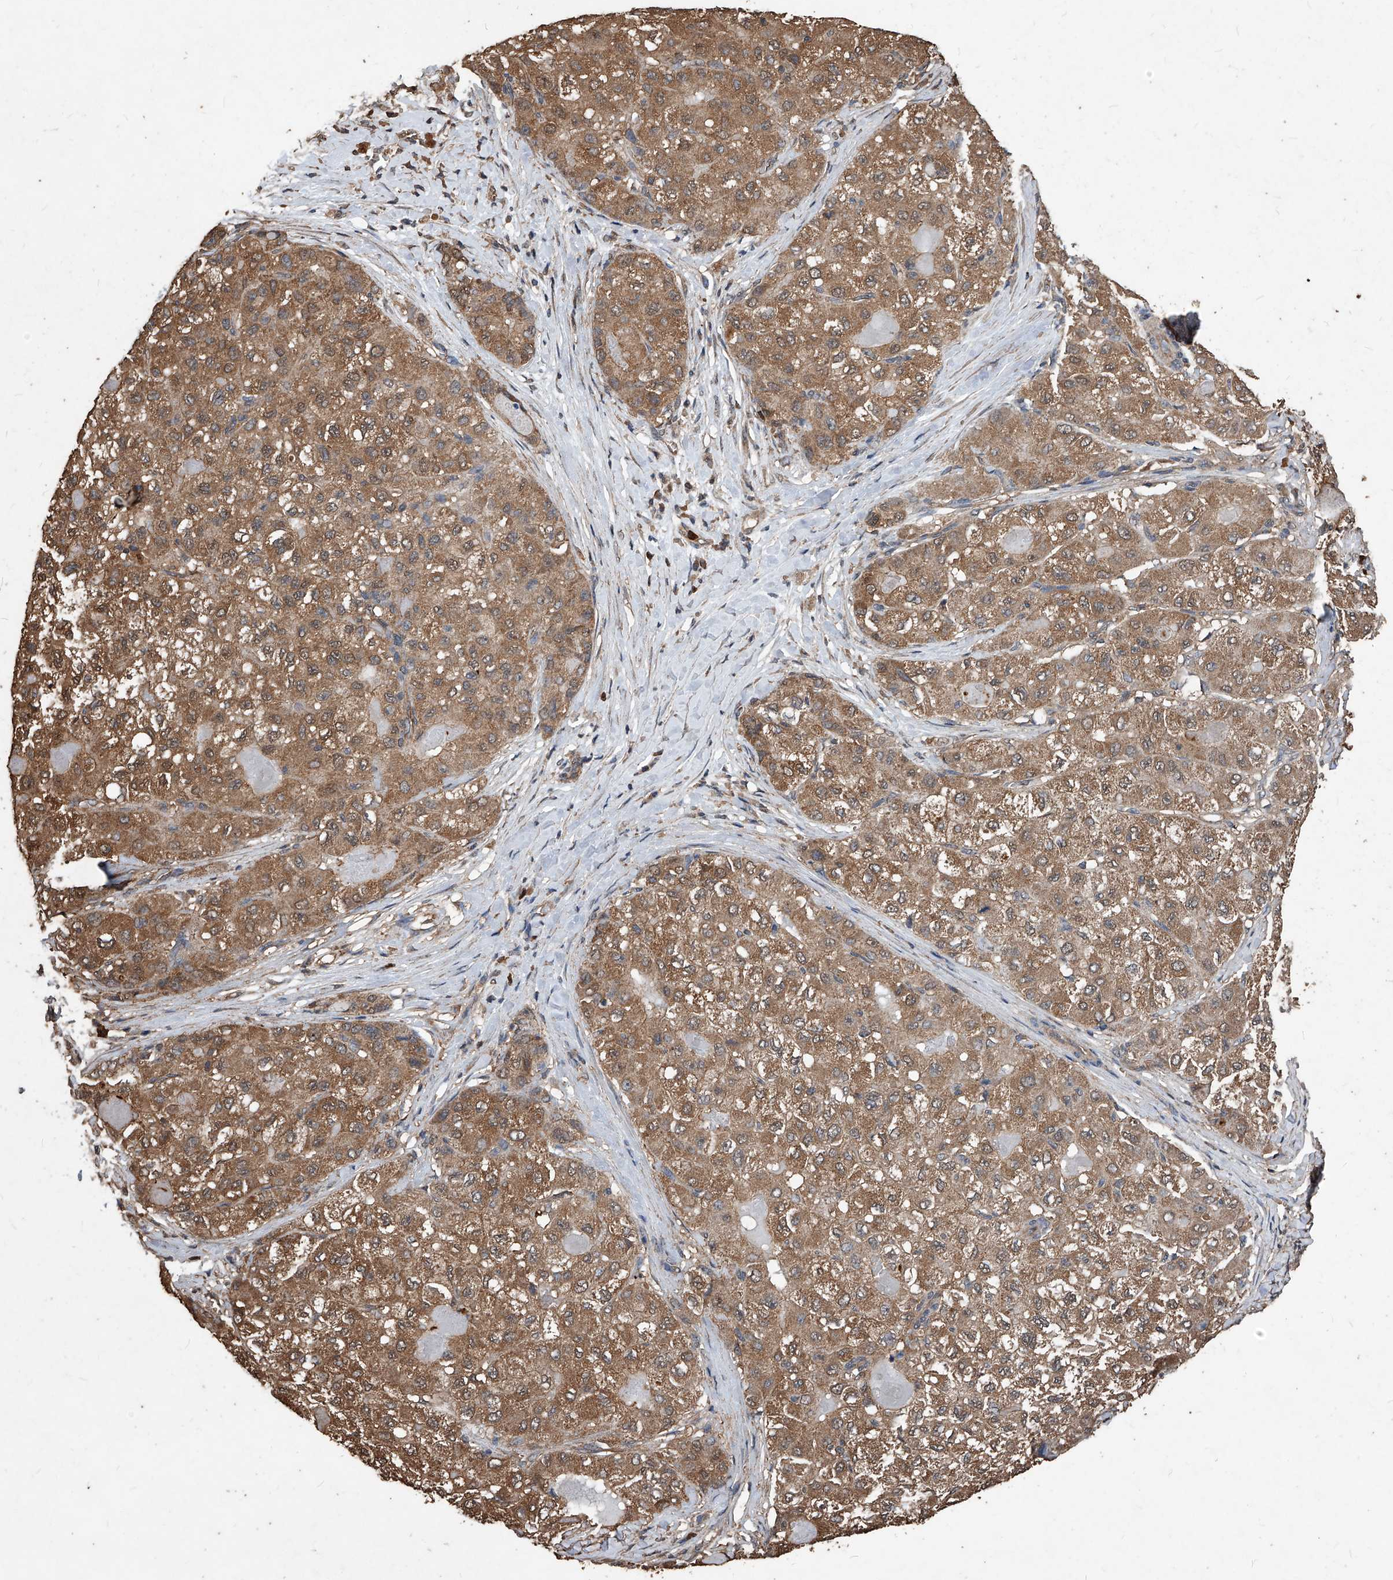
{"staining": {"intensity": "moderate", "quantity": ">75%", "location": "cytoplasmic/membranous"}, "tissue": "liver cancer", "cell_type": "Tumor cells", "image_type": "cancer", "snomed": [{"axis": "morphology", "description": "Carcinoma, Hepatocellular, NOS"}, {"axis": "topography", "description": "Liver"}], "caption": "Tumor cells demonstrate medium levels of moderate cytoplasmic/membranous positivity in approximately >75% of cells in human liver cancer.", "gene": "UCP2", "patient": {"sex": "male", "age": 80}}